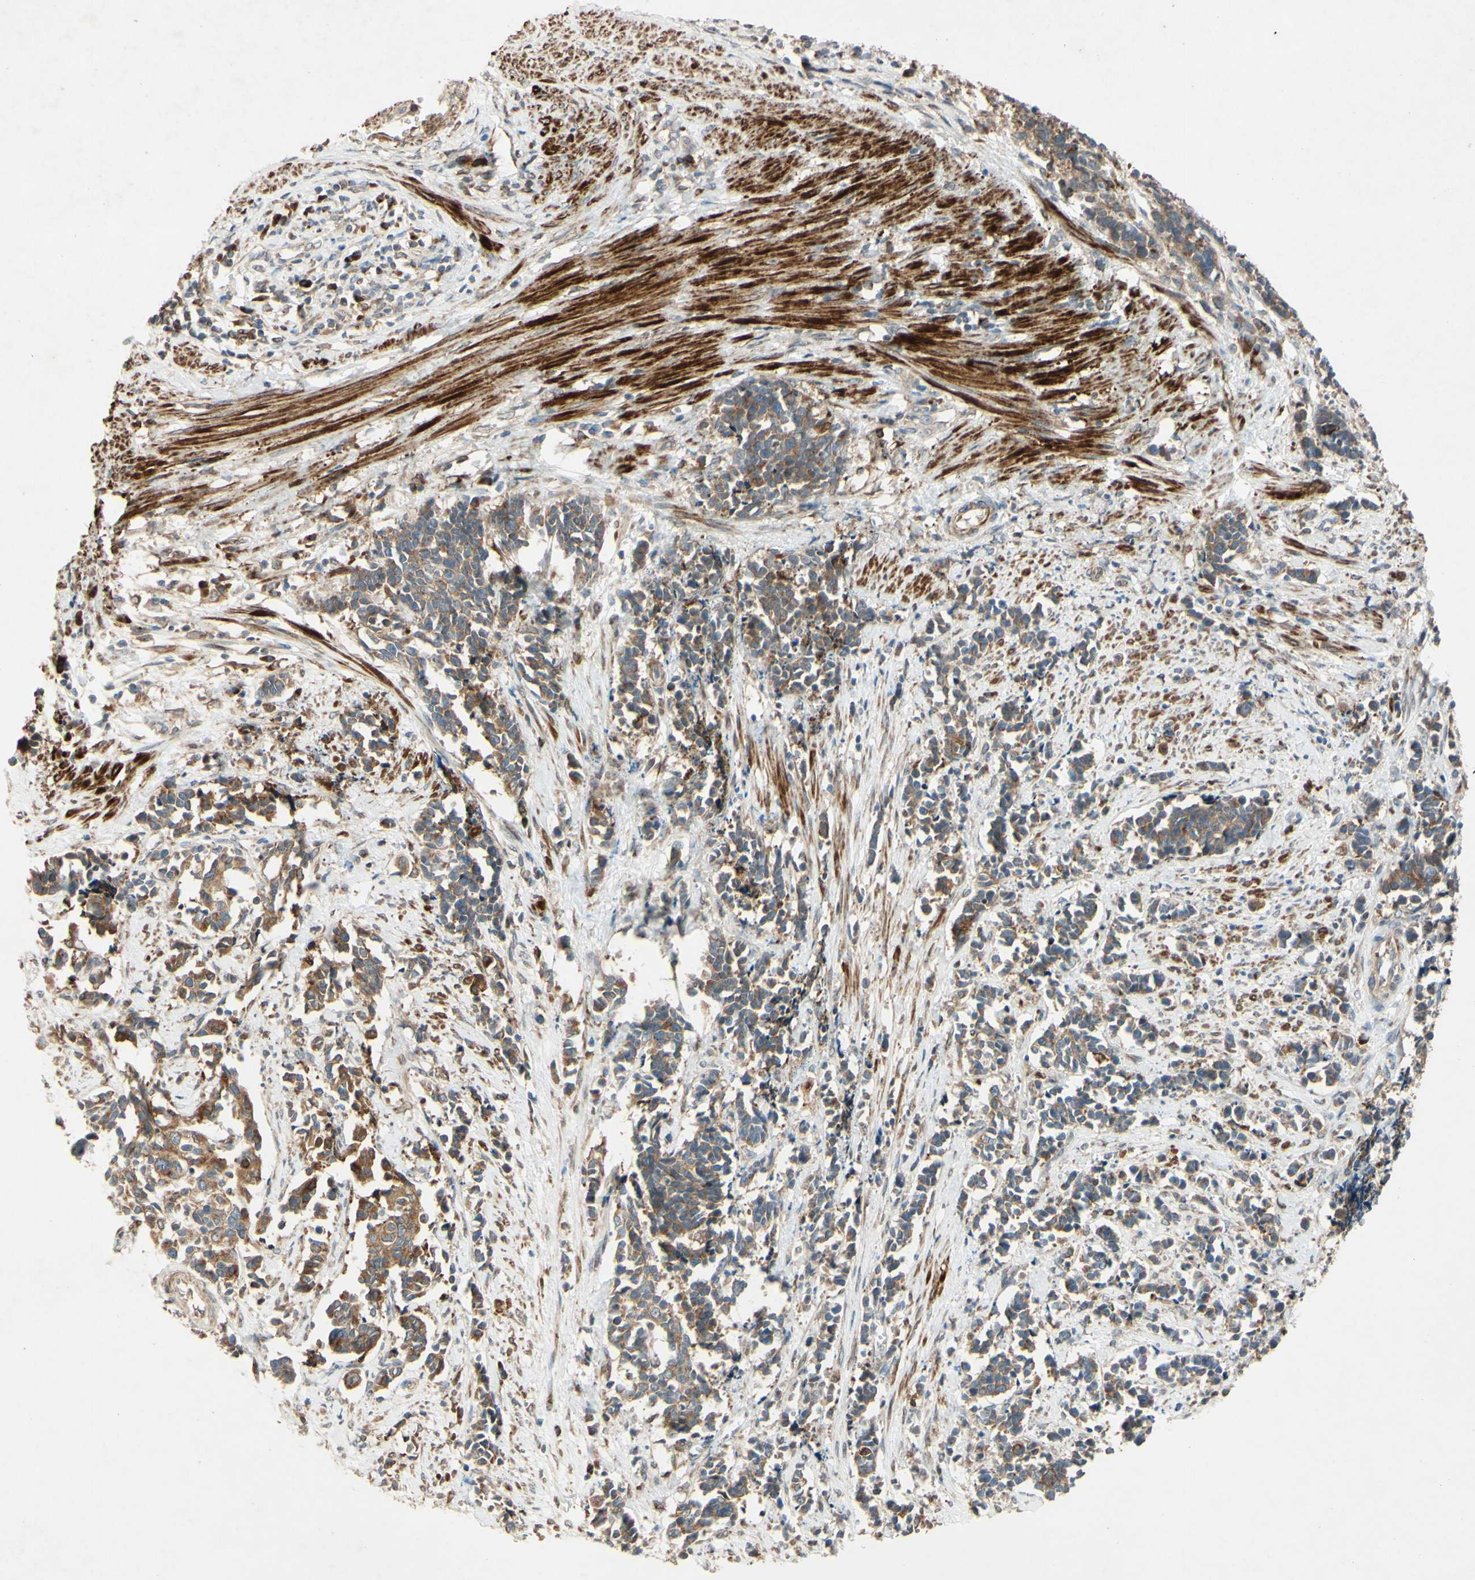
{"staining": {"intensity": "moderate", "quantity": "25%-75%", "location": "cytoplasmic/membranous,nuclear"}, "tissue": "cervical cancer", "cell_type": "Tumor cells", "image_type": "cancer", "snomed": [{"axis": "morphology", "description": "Normal tissue, NOS"}, {"axis": "morphology", "description": "Squamous cell carcinoma, NOS"}, {"axis": "topography", "description": "Cervix"}], "caption": "A photomicrograph of cervical cancer (squamous cell carcinoma) stained for a protein displays moderate cytoplasmic/membranous and nuclear brown staining in tumor cells. (brown staining indicates protein expression, while blue staining denotes nuclei).", "gene": "PTPRU", "patient": {"sex": "female", "age": 35}}